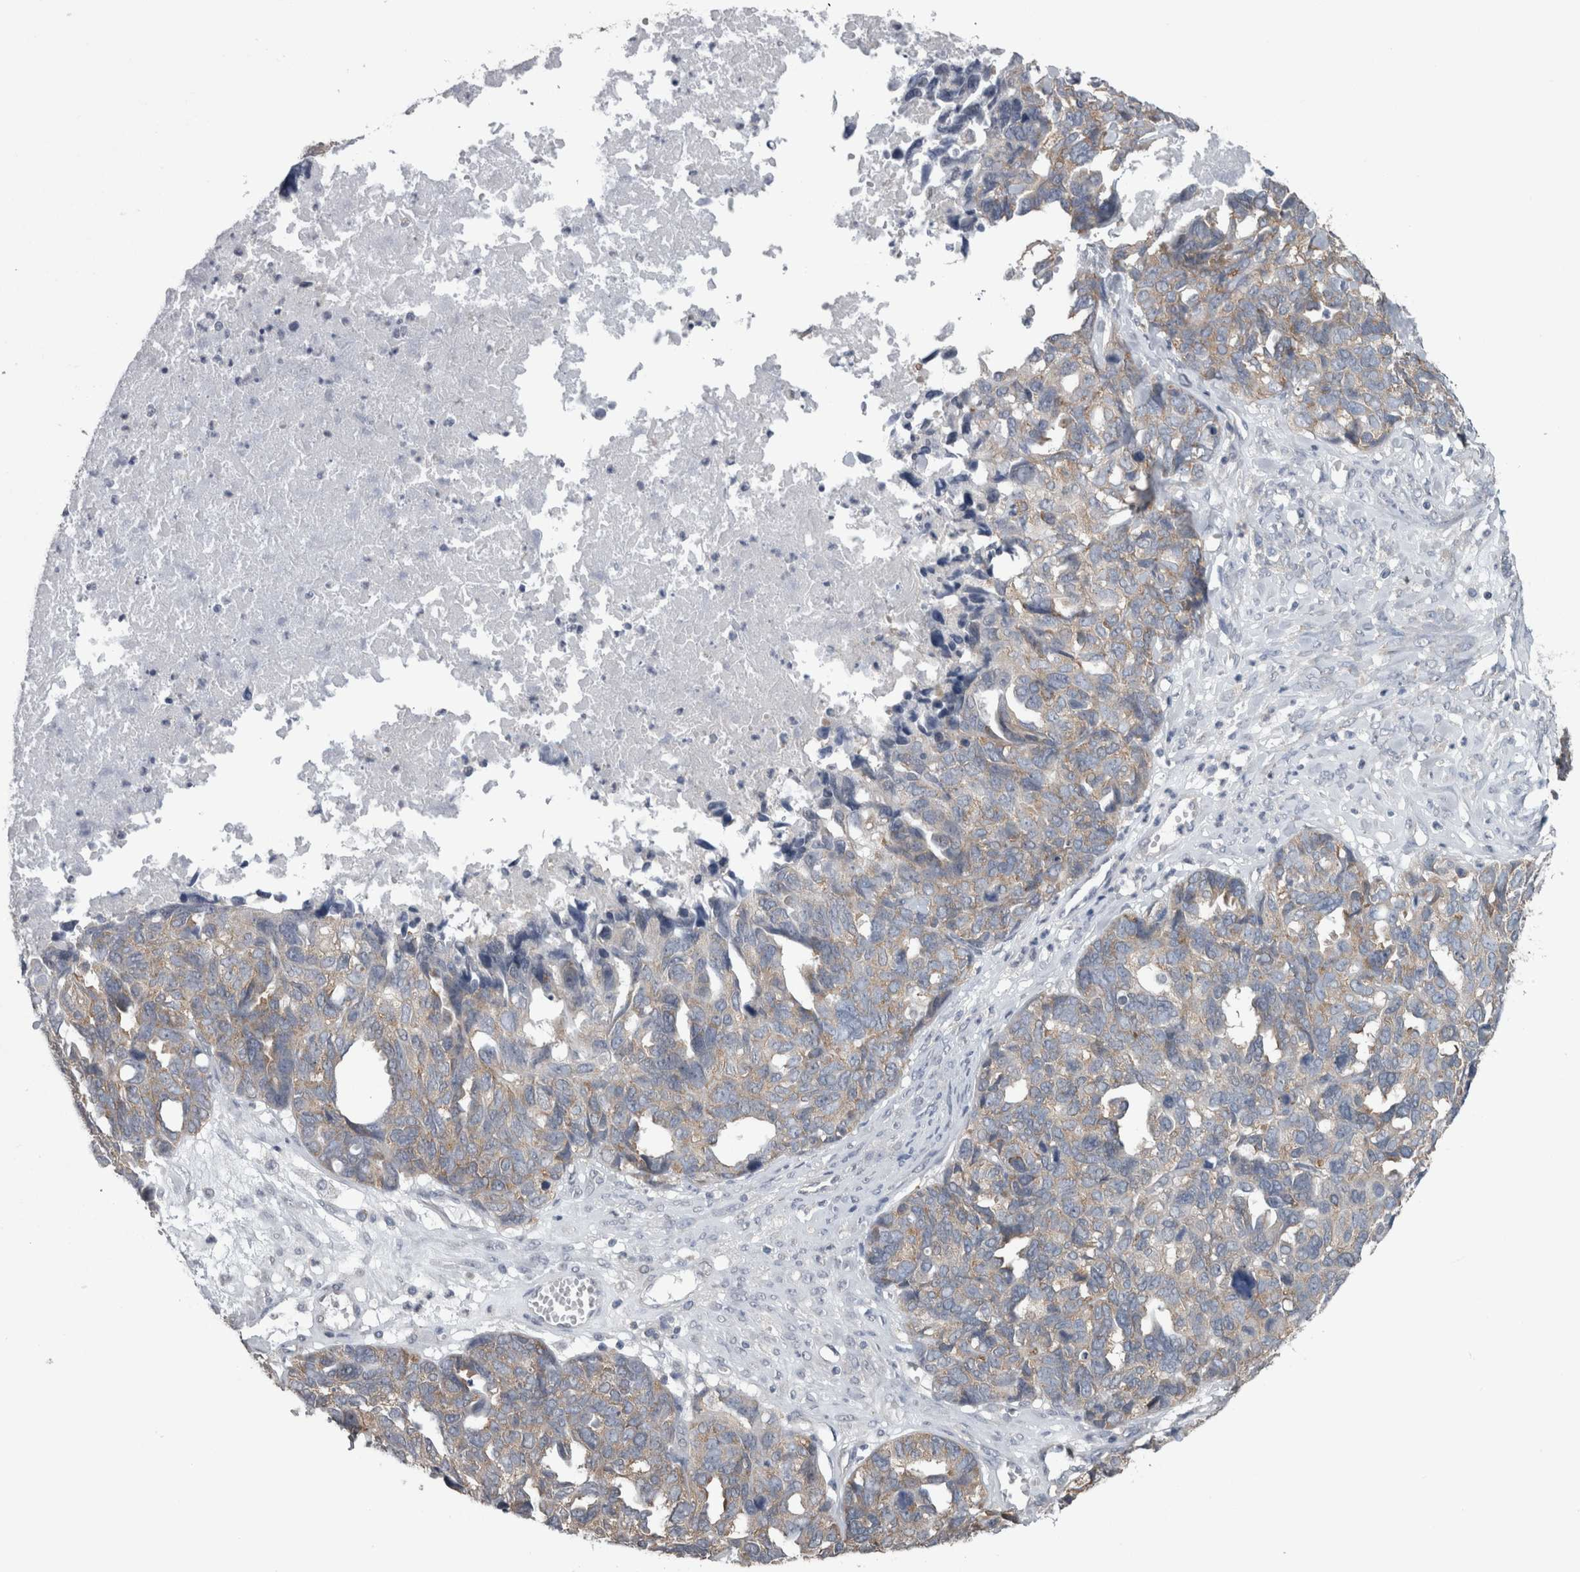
{"staining": {"intensity": "weak", "quantity": "<25%", "location": "cytoplasmic/membranous"}, "tissue": "ovarian cancer", "cell_type": "Tumor cells", "image_type": "cancer", "snomed": [{"axis": "morphology", "description": "Cystadenocarcinoma, serous, NOS"}, {"axis": "topography", "description": "Ovary"}], "caption": "There is no significant positivity in tumor cells of ovarian serous cystadenocarcinoma. (Immunohistochemistry, brightfield microscopy, high magnification).", "gene": "DDX6", "patient": {"sex": "female", "age": 79}}